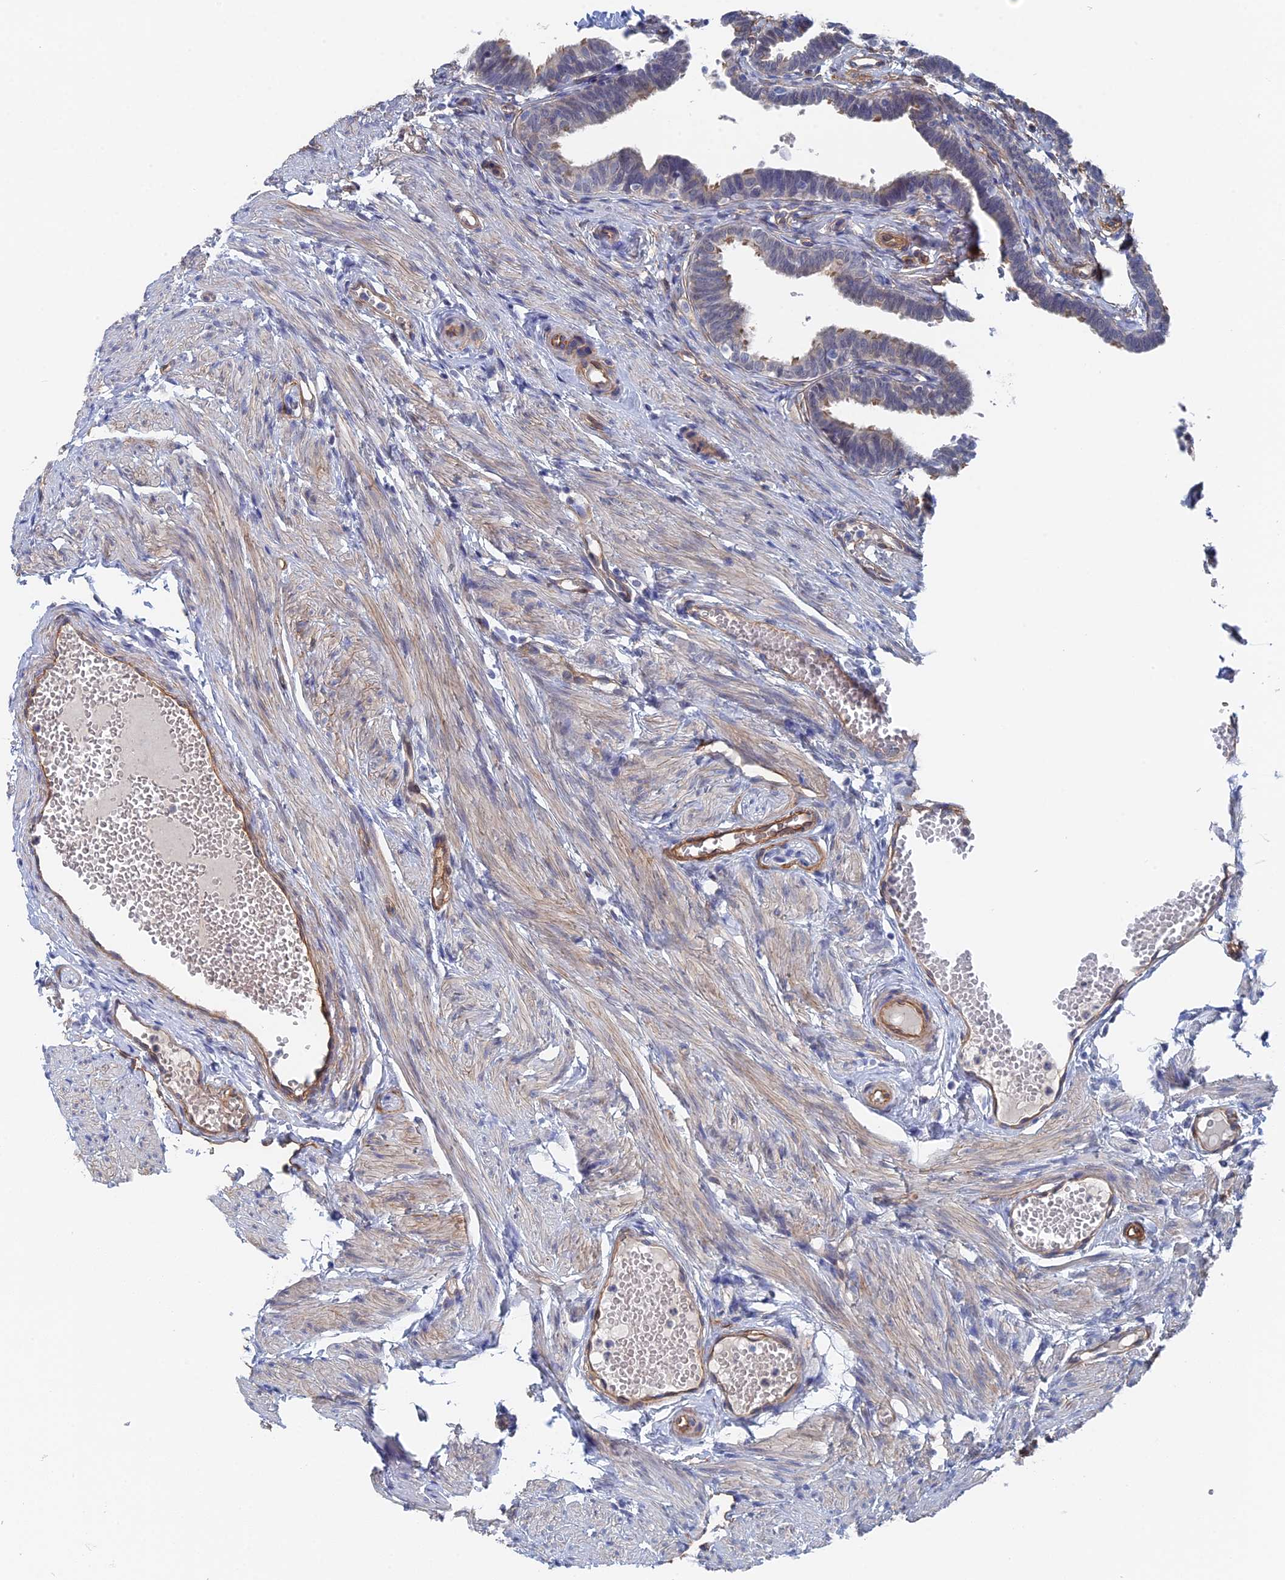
{"staining": {"intensity": "weak", "quantity": "<25%", "location": "cytoplasmic/membranous"}, "tissue": "fallopian tube", "cell_type": "Glandular cells", "image_type": "normal", "snomed": [{"axis": "morphology", "description": "Normal tissue, NOS"}, {"axis": "topography", "description": "Fallopian tube"}, {"axis": "topography", "description": "Ovary"}], "caption": "Glandular cells show no significant protein staining in unremarkable fallopian tube.", "gene": "MTHFSD", "patient": {"sex": "female", "age": 23}}